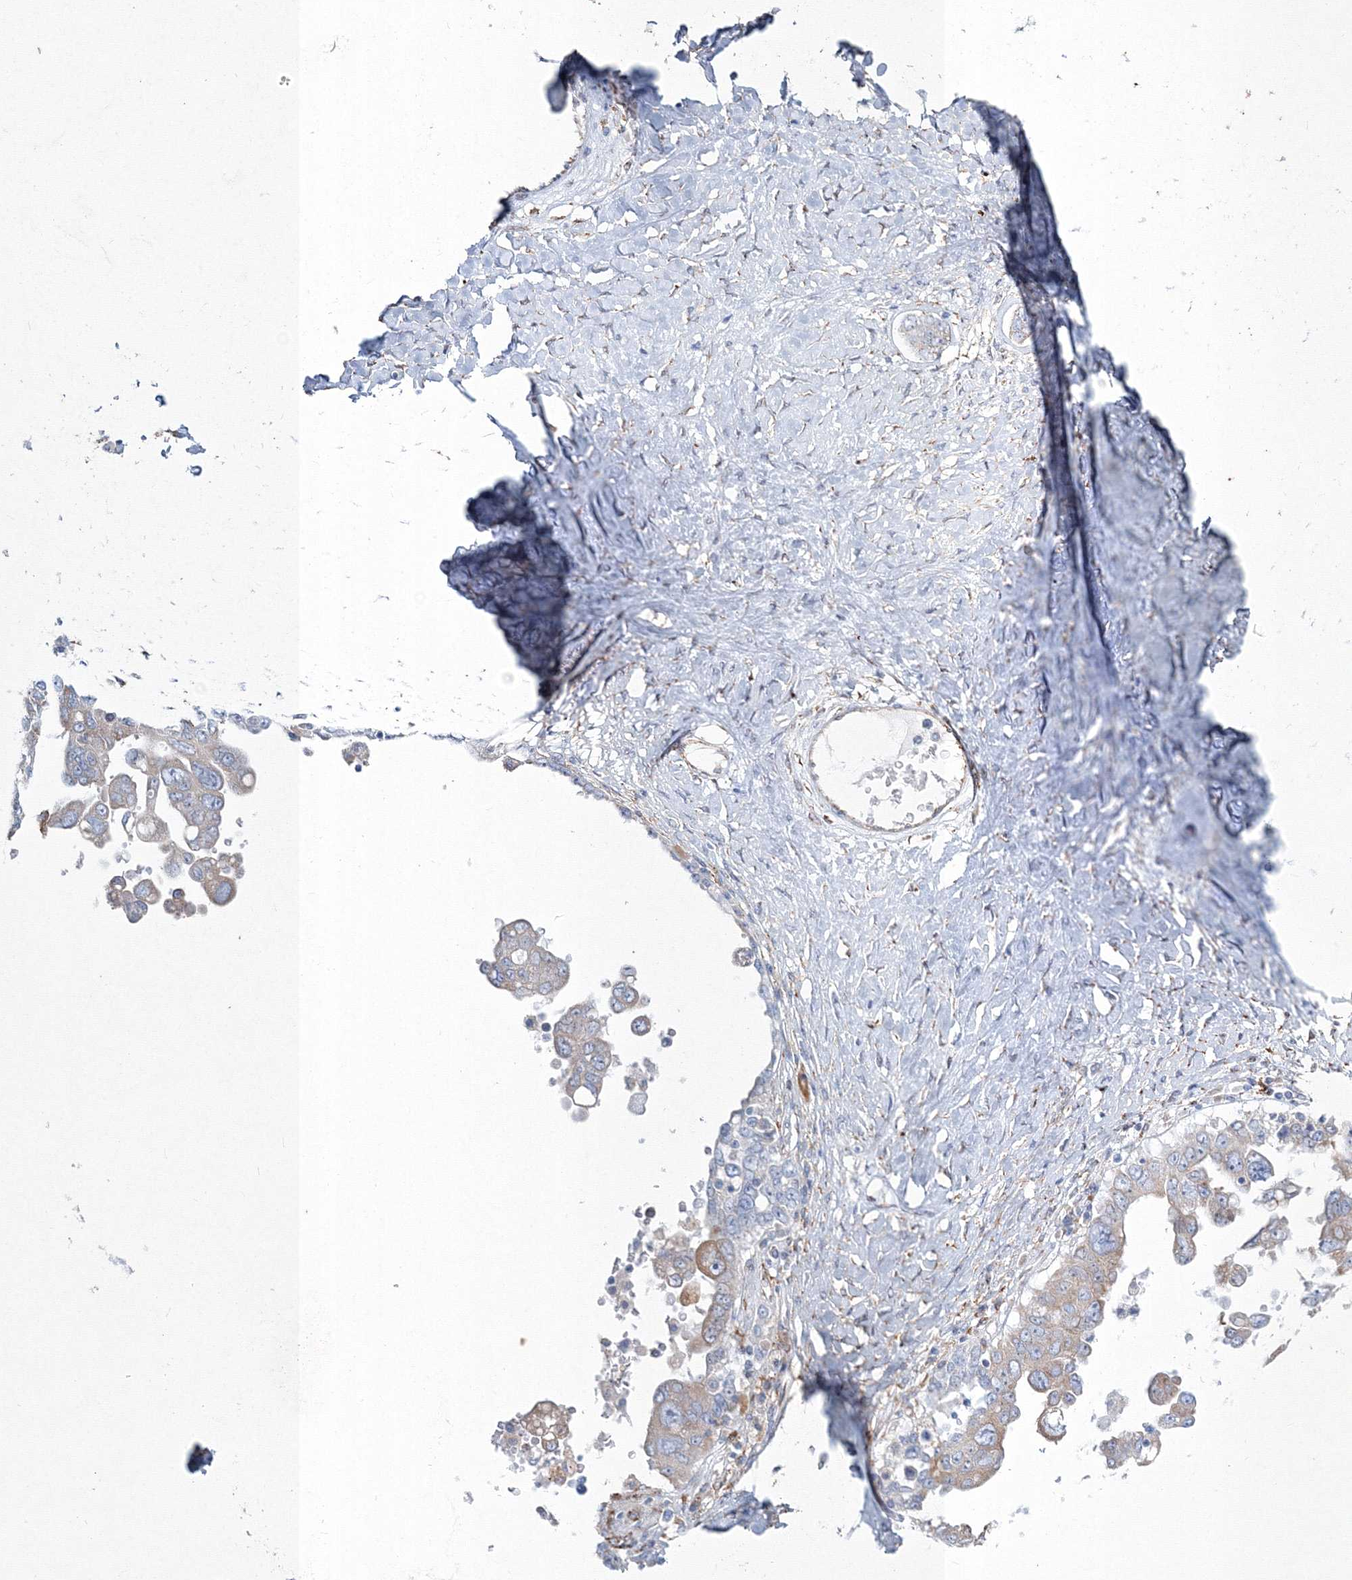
{"staining": {"intensity": "weak", "quantity": "<25%", "location": "cytoplasmic/membranous"}, "tissue": "ovarian cancer", "cell_type": "Tumor cells", "image_type": "cancer", "snomed": [{"axis": "morphology", "description": "Carcinoma, endometroid"}, {"axis": "topography", "description": "Ovary"}], "caption": "An image of ovarian cancer (endometroid carcinoma) stained for a protein displays no brown staining in tumor cells.", "gene": "RCN1", "patient": {"sex": "female", "age": 62}}